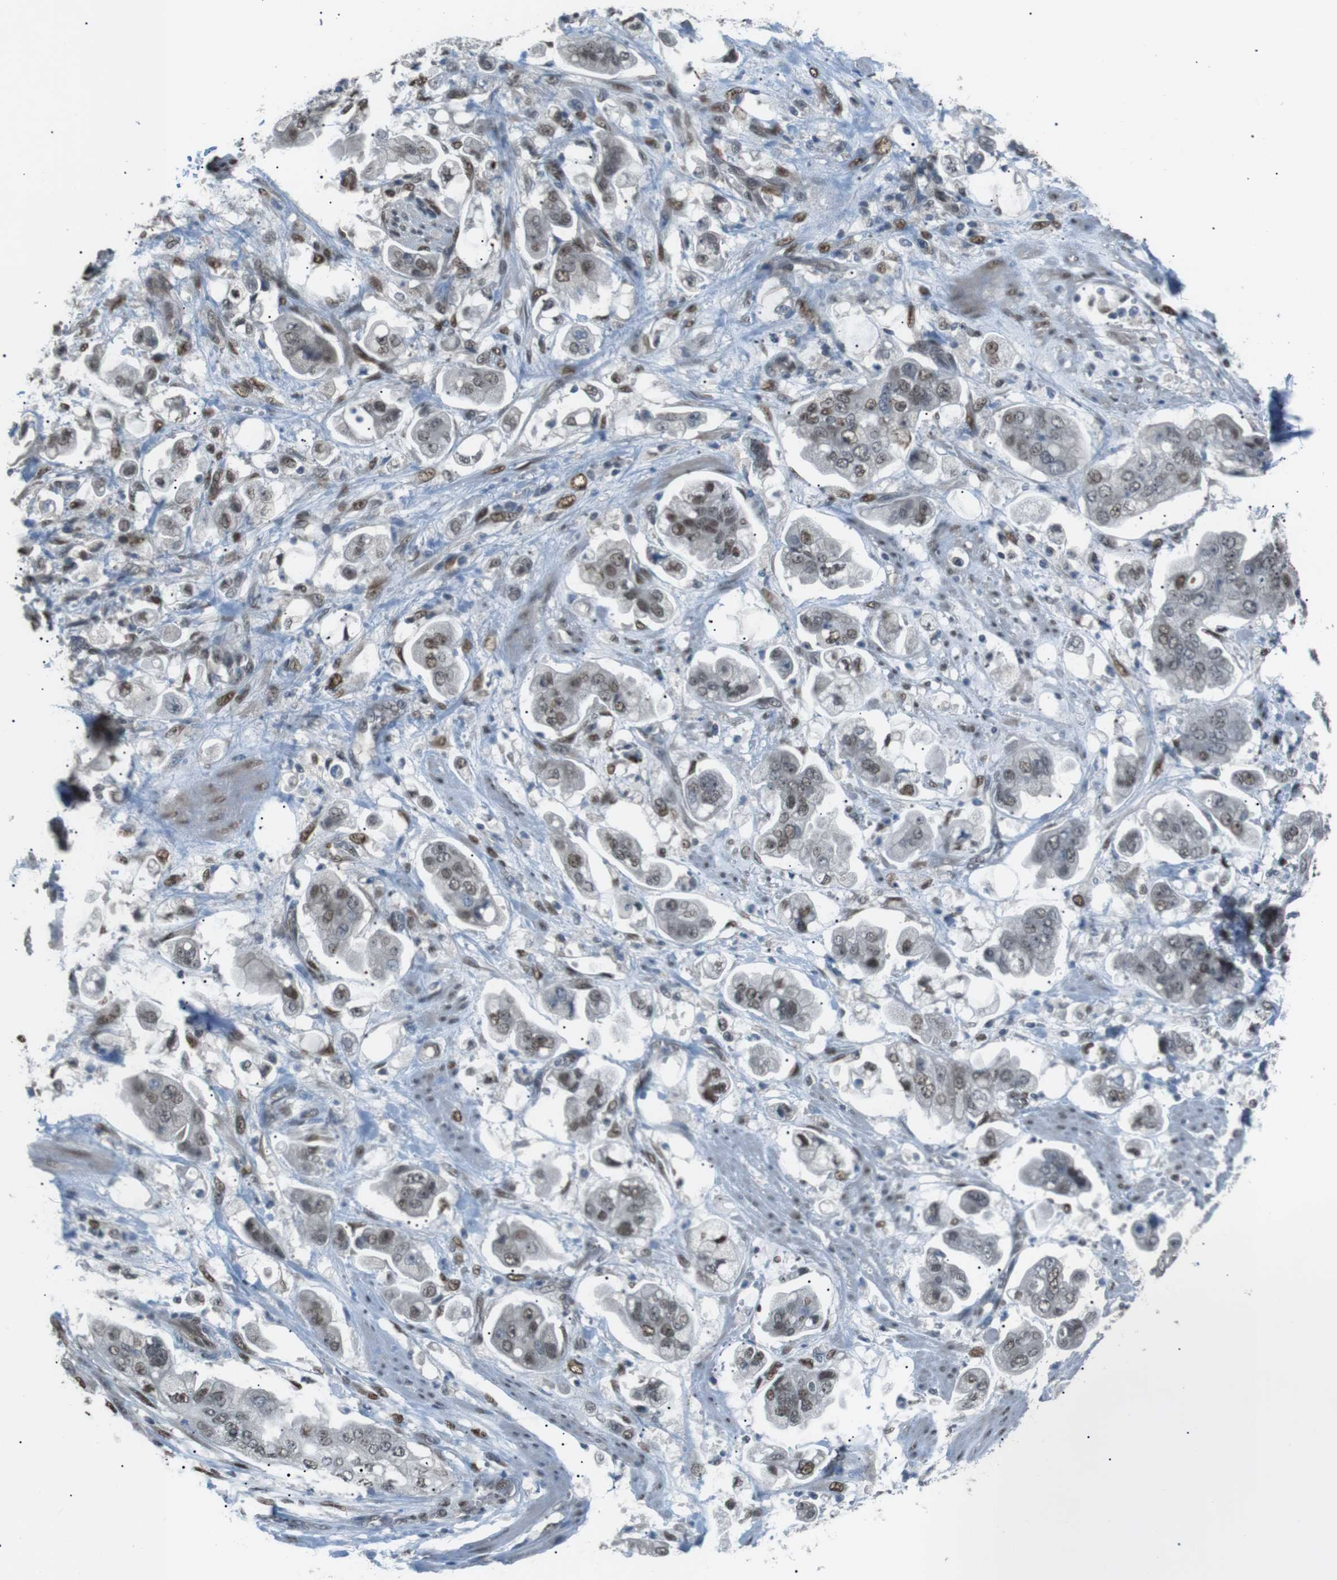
{"staining": {"intensity": "moderate", "quantity": "25%-75%", "location": "nuclear"}, "tissue": "stomach cancer", "cell_type": "Tumor cells", "image_type": "cancer", "snomed": [{"axis": "morphology", "description": "Adenocarcinoma, NOS"}, {"axis": "topography", "description": "Stomach"}], "caption": "A micrograph showing moderate nuclear positivity in approximately 25%-75% of tumor cells in stomach cancer (adenocarcinoma), as visualized by brown immunohistochemical staining.", "gene": "SRPK2", "patient": {"sex": "male", "age": 62}}